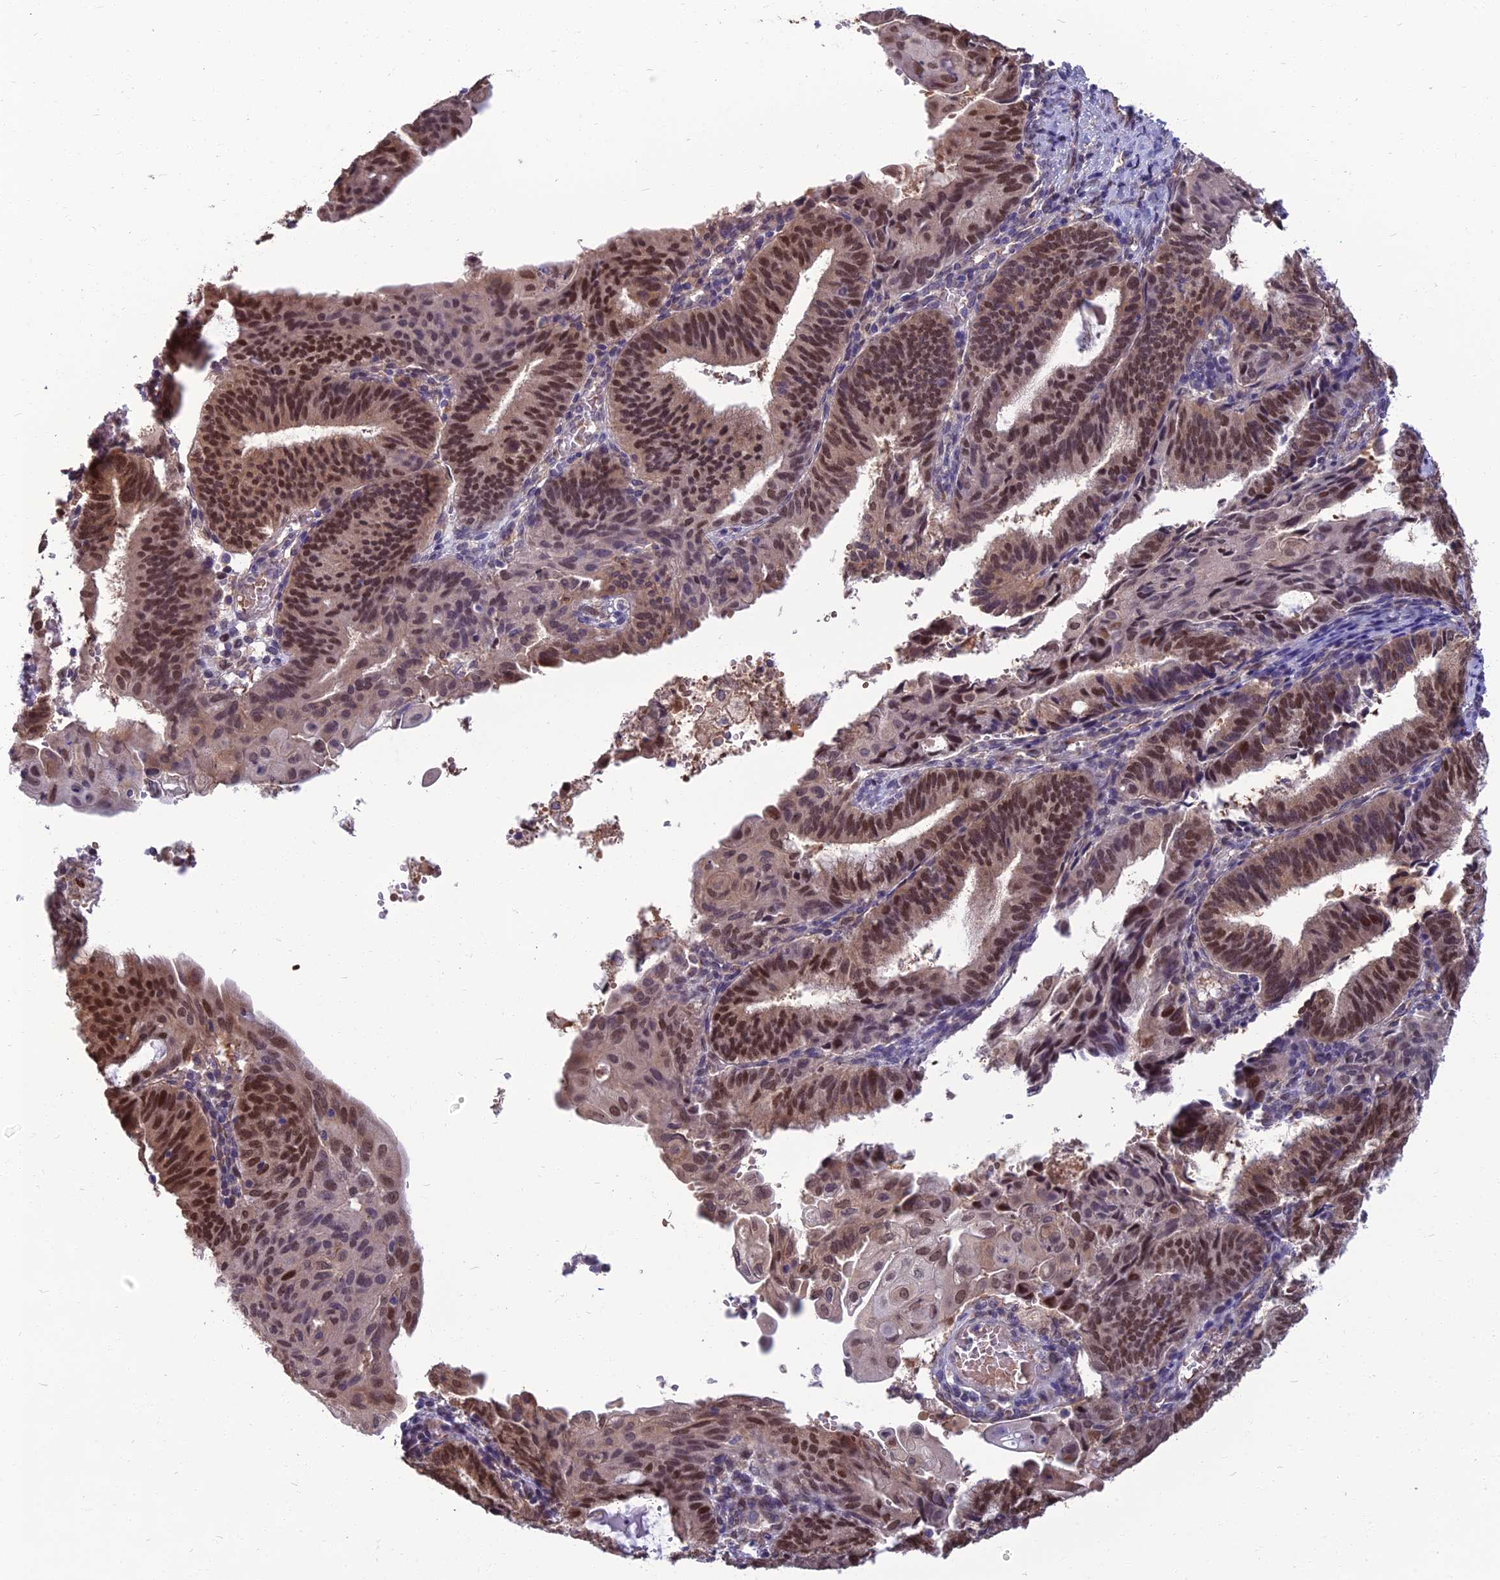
{"staining": {"intensity": "moderate", "quantity": ">75%", "location": "nuclear"}, "tissue": "endometrial cancer", "cell_type": "Tumor cells", "image_type": "cancer", "snomed": [{"axis": "morphology", "description": "Adenocarcinoma, NOS"}, {"axis": "topography", "description": "Endometrium"}], "caption": "Human adenocarcinoma (endometrial) stained with a protein marker demonstrates moderate staining in tumor cells.", "gene": "NR4A3", "patient": {"sex": "female", "age": 49}}